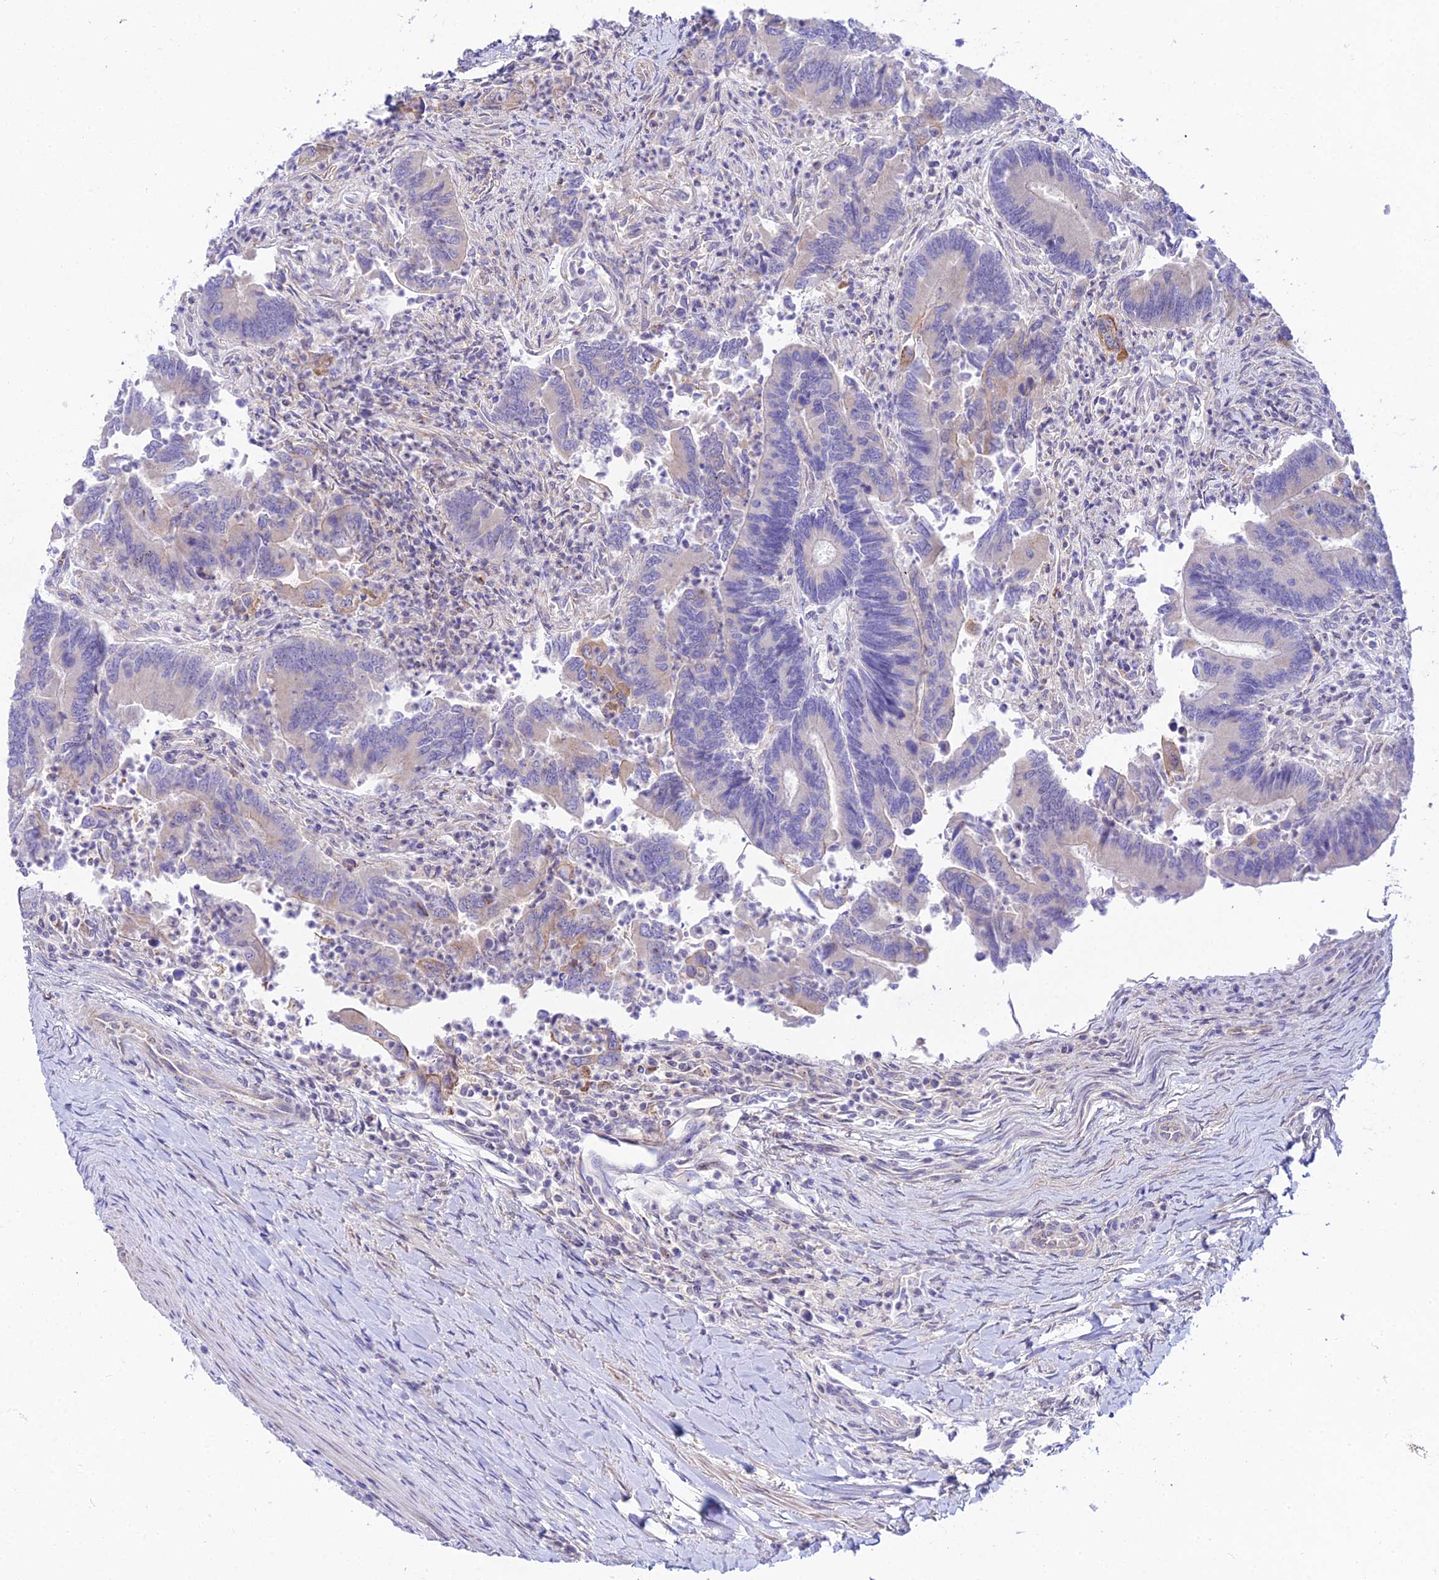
{"staining": {"intensity": "negative", "quantity": "none", "location": "none"}, "tissue": "colorectal cancer", "cell_type": "Tumor cells", "image_type": "cancer", "snomed": [{"axis": "morphology", "description": "Adenocarcinoma, NOS"}, {"axis": "topography", "description": "Colon"}], "caption": "The photomicrograph displays no significant expression in tumor cells of colorectal cancer (adenocarcinoma).", "gene": "ATG16L2", "patient": {"sex": "female", "age": 67}}